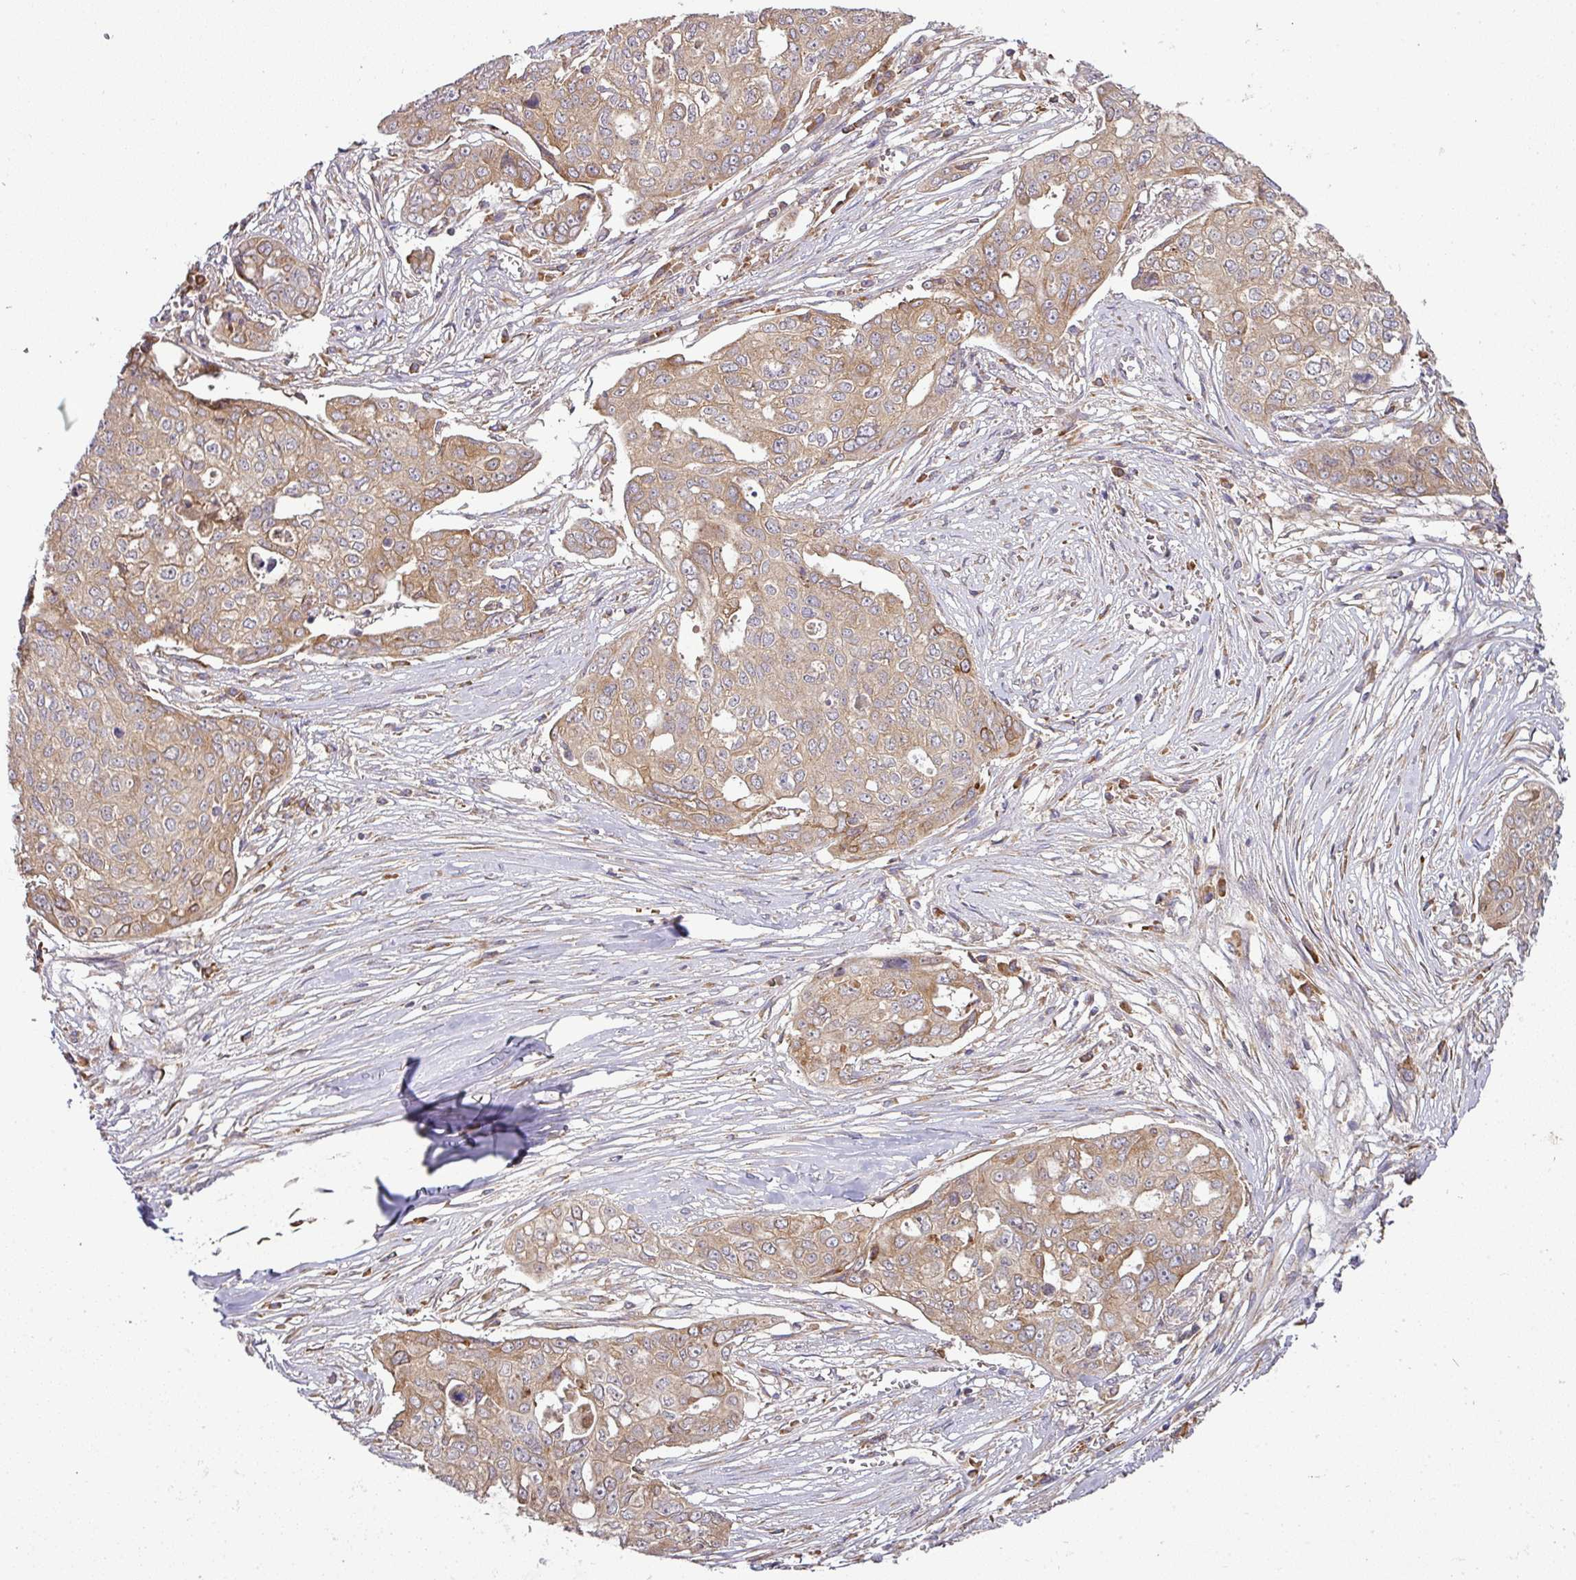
{"staining": {"intensity": "moderate", "quantity": ">75%", "location": "cytoplasmic/membranous"}, "tissue": "ovarian cancer", "cell_type": "Tumor cells", "image_type": "cancer", "snomed": [{"axis": "morphology", "description": "Carcinoma, endometroid"}, {"axis": "topography", "description": "Ovary"}], "caption": "Protein expression by immunohistochemistry shows moderate cytoplasmic/membranous staining in approximately >75% of tumor cells in ovarian endometroid carcinoma.", "gene": "GALP", "patient": {"sex": "female", "age": 70}}